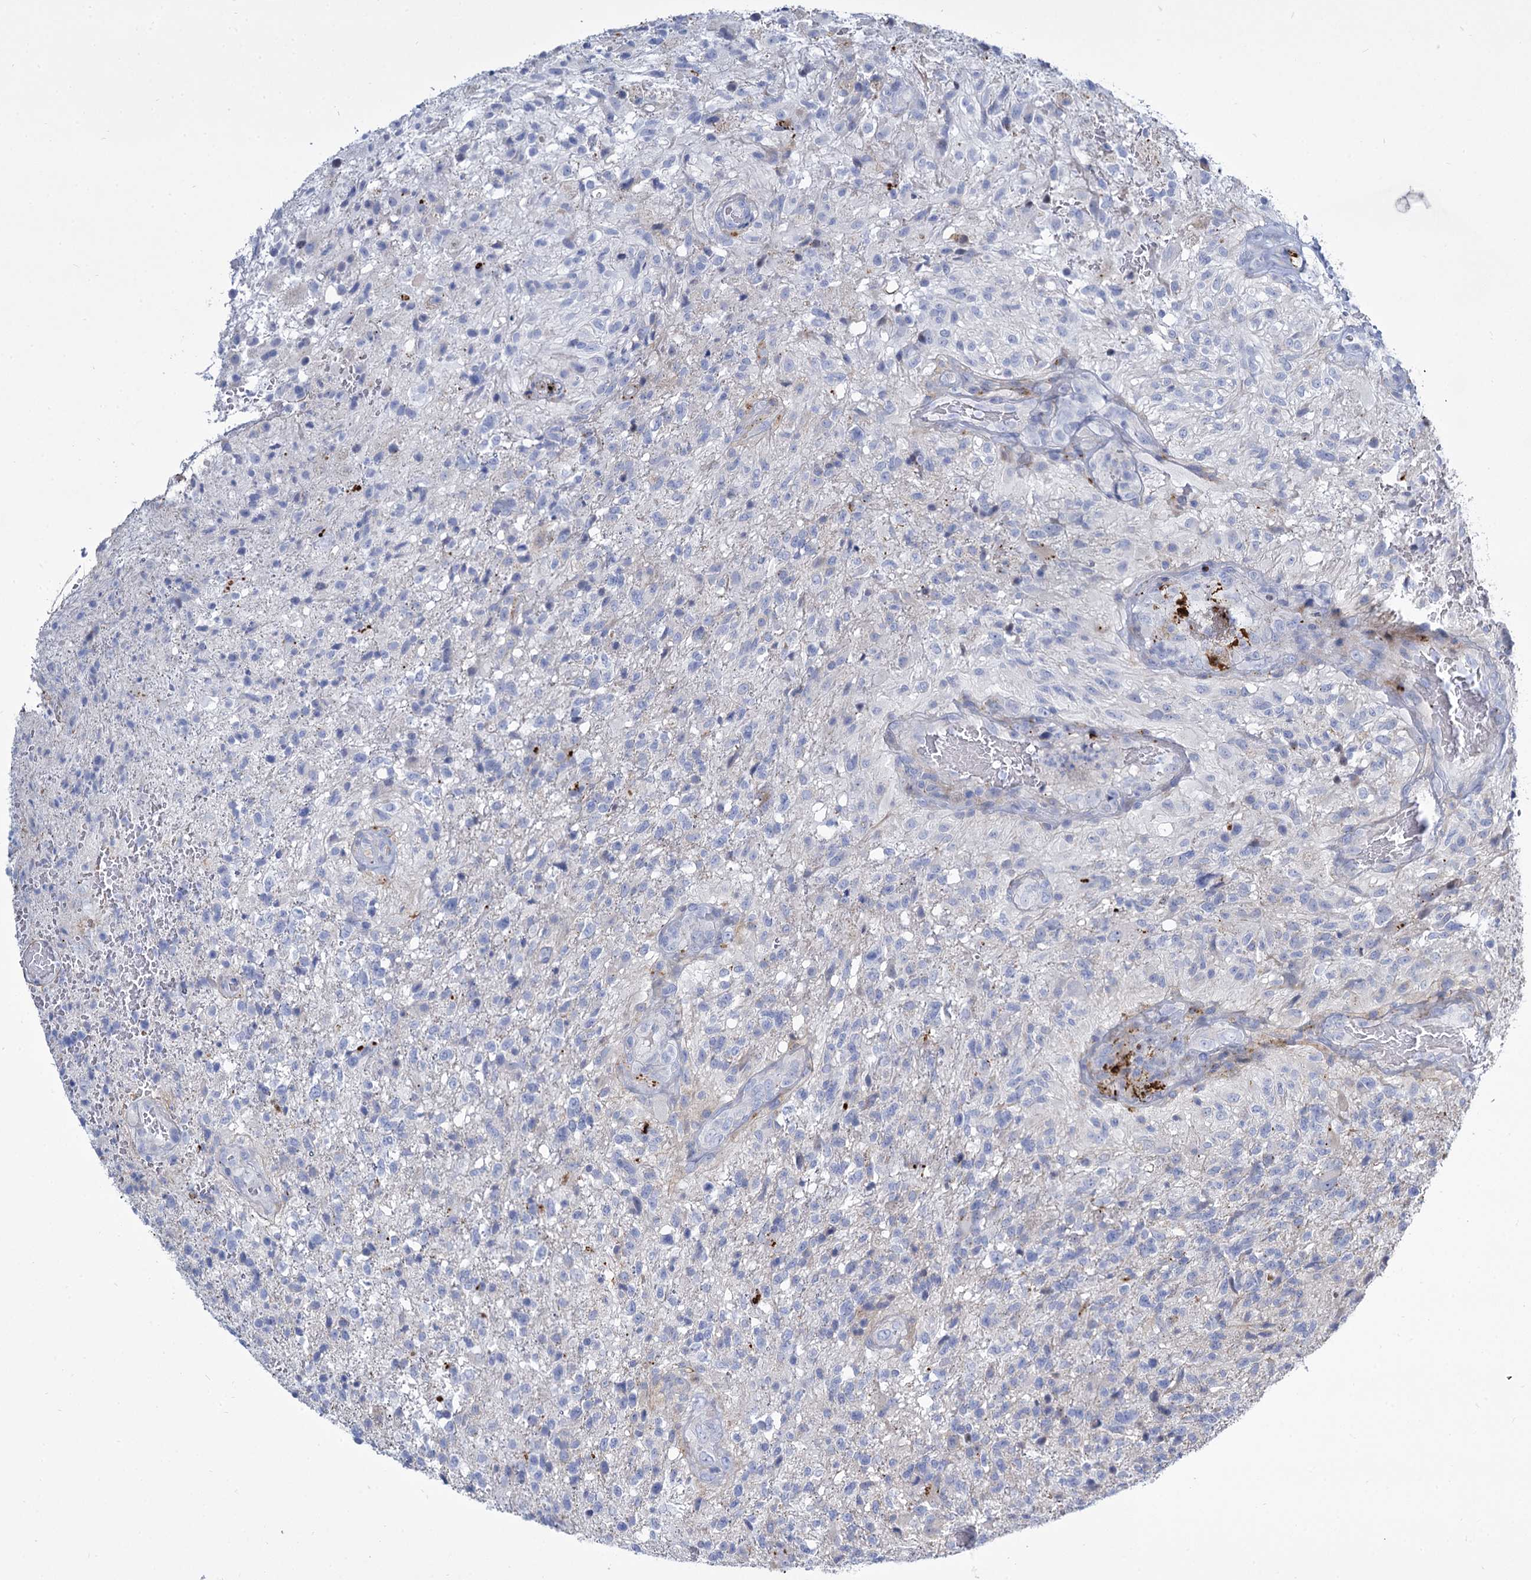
{"staining": {"intensity": "negative", "quantity": "none", "location": "none"}, "tissue": "glioma", "cell_type": "Tumor cells", "image_type": "cancer", "snomed": [{"axis": "morphology", "description": "Glioma, malignant, High grade"}, {"axis": "topography", "description": "Brain"}], "caption": "High magnification brightfield microscopy of malignant glioma (high-grade) stained with DAB (3,3'-diaminobenzidine) (brown) and counterstained with hematoxylin (blue): tumor cells show no significant positivity.", "gene": "TRIM77", "patient": {"sex": "male", "age": 56}}